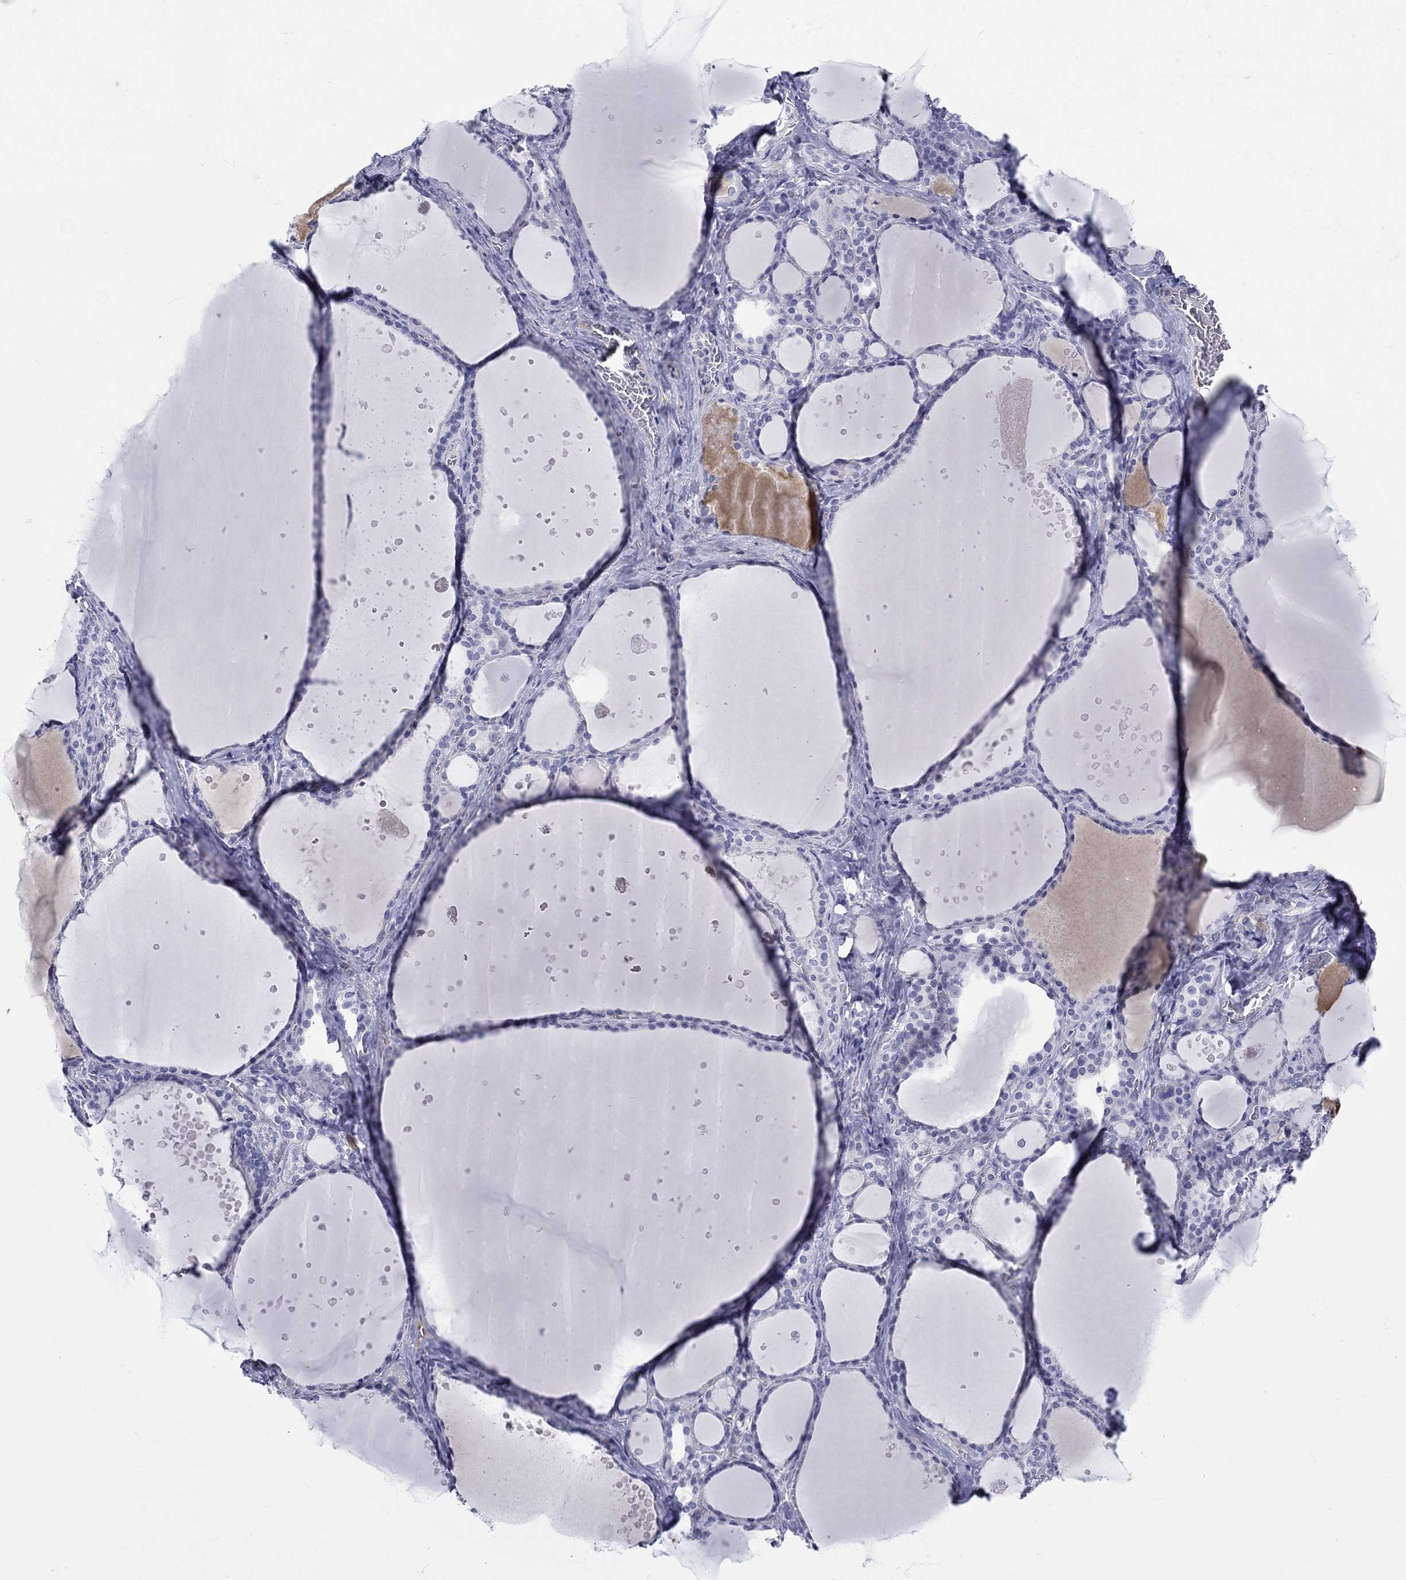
{"staining": {"intensity": "negative", "quantity": "none", "location": "none"}, "tissue": "thyroid gland", "cell_type": "Glandular cells", "image_type": "normal", "snomed": [{"axis": "morphology", "description": "Normal tissue, NOS"}, {"axis": "topography", "description": "Thyroid gland"}], "caption": "Immunohistochemistry (IHC) of benign human thyroid gland displays no positivity in glandular cells. (IHC, brightfield microscopy, high magnification).", "gene": "CDY1B", "patient": {"sex": "male", "age": 63}}